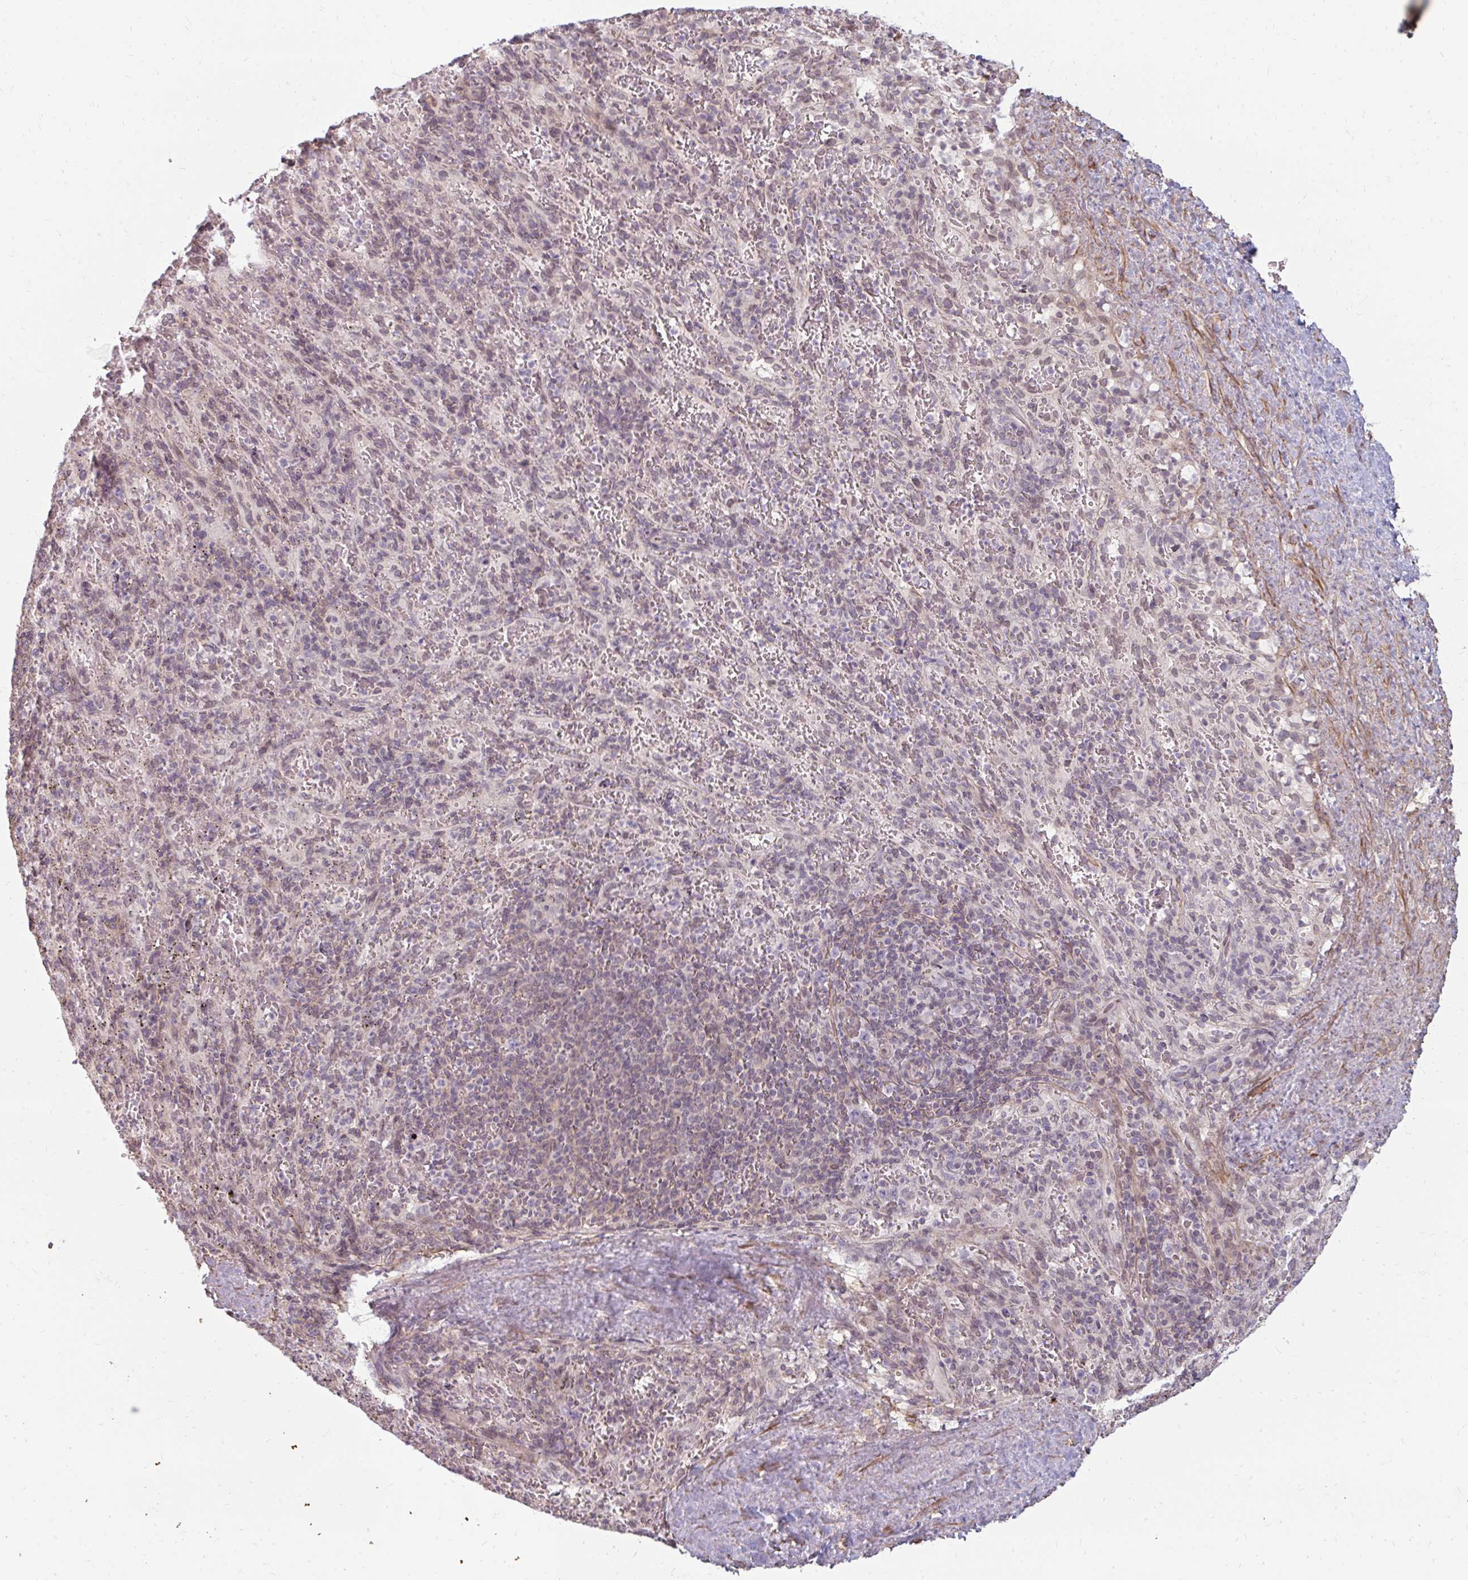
{"staining": {"intensity": "negative", "quantity": "none", "location": "none"}, "tissue": "spleen", "cell_type": "Cells in red pulp", "image_type": "normal", "snomed": [{"axis": "morphology", "description": "Normal tissue, NOS"}, {"axis": "topography", "description": "Spleen"}], "caption": "Immunohistochemical staining of unremarkable spleen demonstrates no significant expression in cells in red pulp. (Immunohistochemistry (ihc), brightfield microscopy, high magnification).", "gene": "GPC5", "patient": {"sex": "male", "age": 57}}